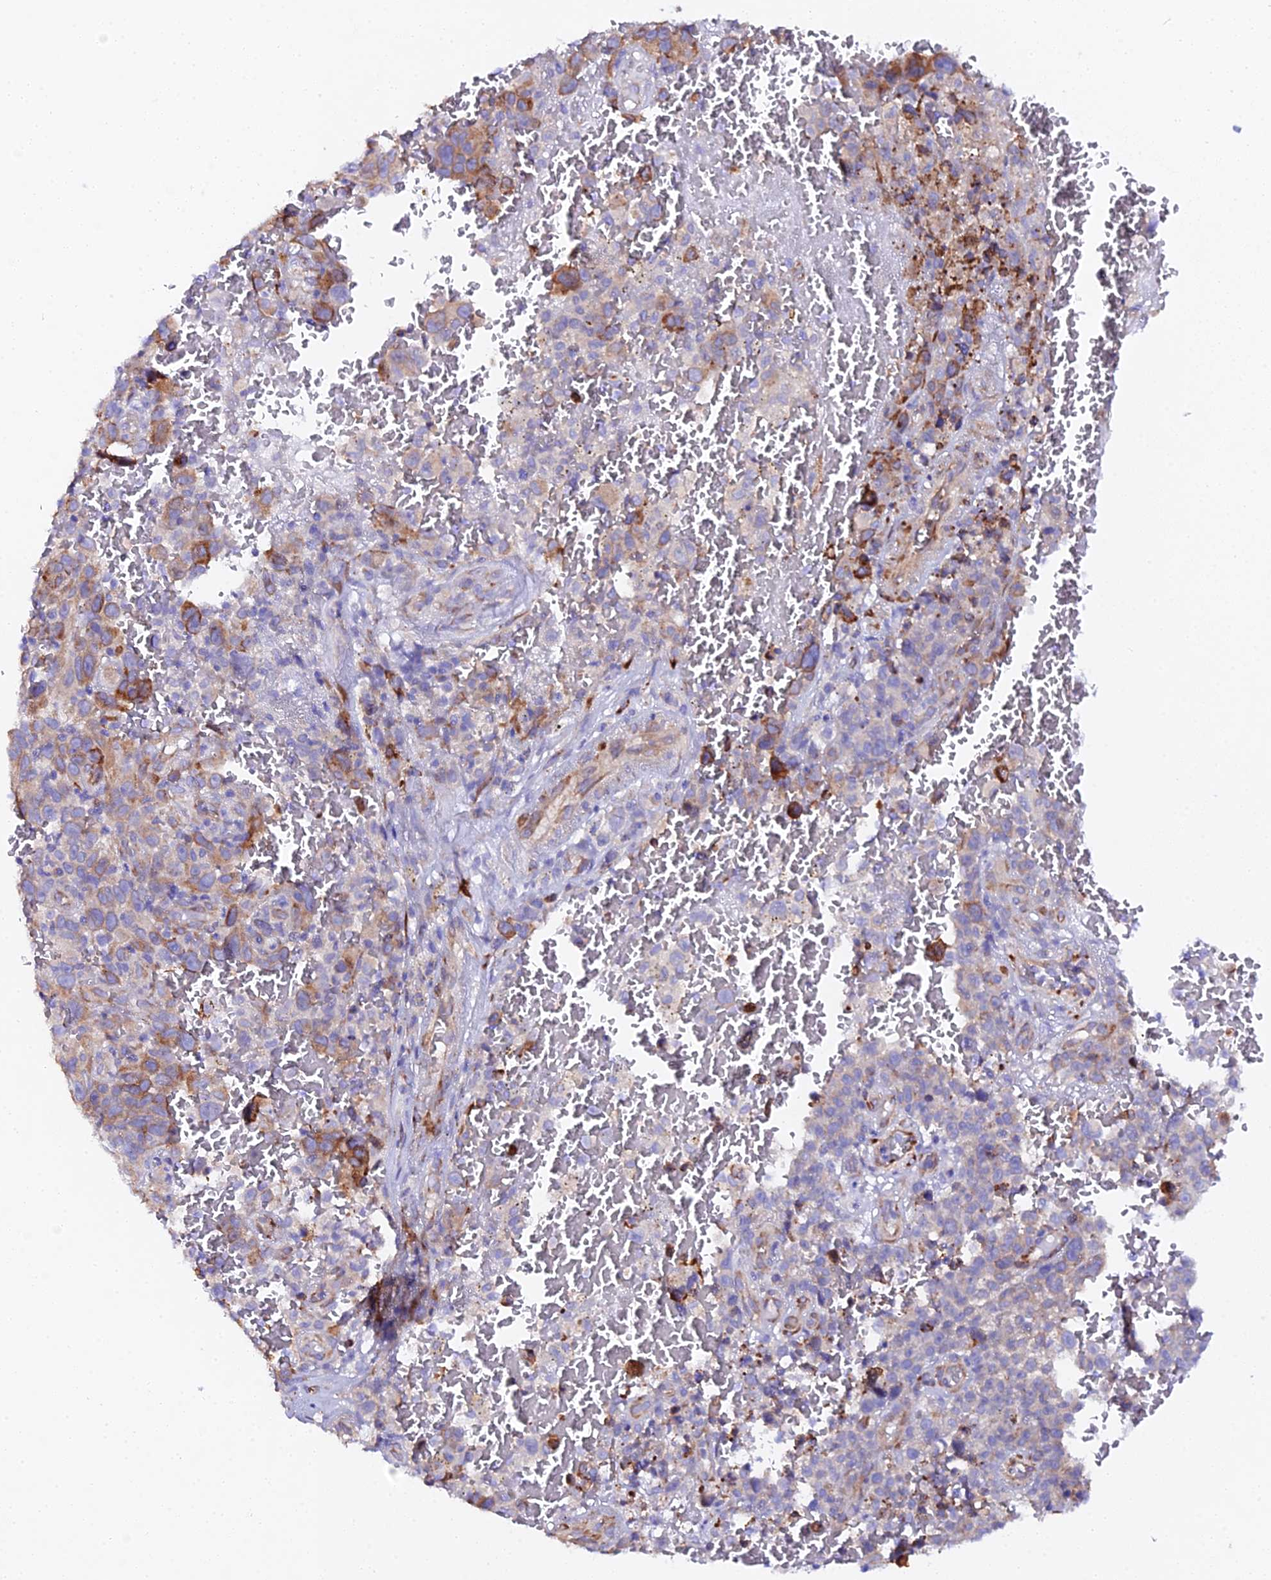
{"staining": {"intensity": "strong", "quantity": "<25%", "location": "cytoplasmic/membranous"}, "tissue": "melanoma", "cell_type": "Tumor cells", "image_type": "cancer", "snomed": [{"axis": "morphology", "description": "Malignant melanoma, NOS"}, {"axis": "topography", "description": "Skin"}], "caption": "Immunohistochemistry histopathology image of human malignant melanoma stained for a protein (brown), which shows medium levels of strong cytoplasmic/membranous positivity in about <25% of tumor cells.", "gene": "CFAP45", "patient": {"sex": "female", "age": 82}}